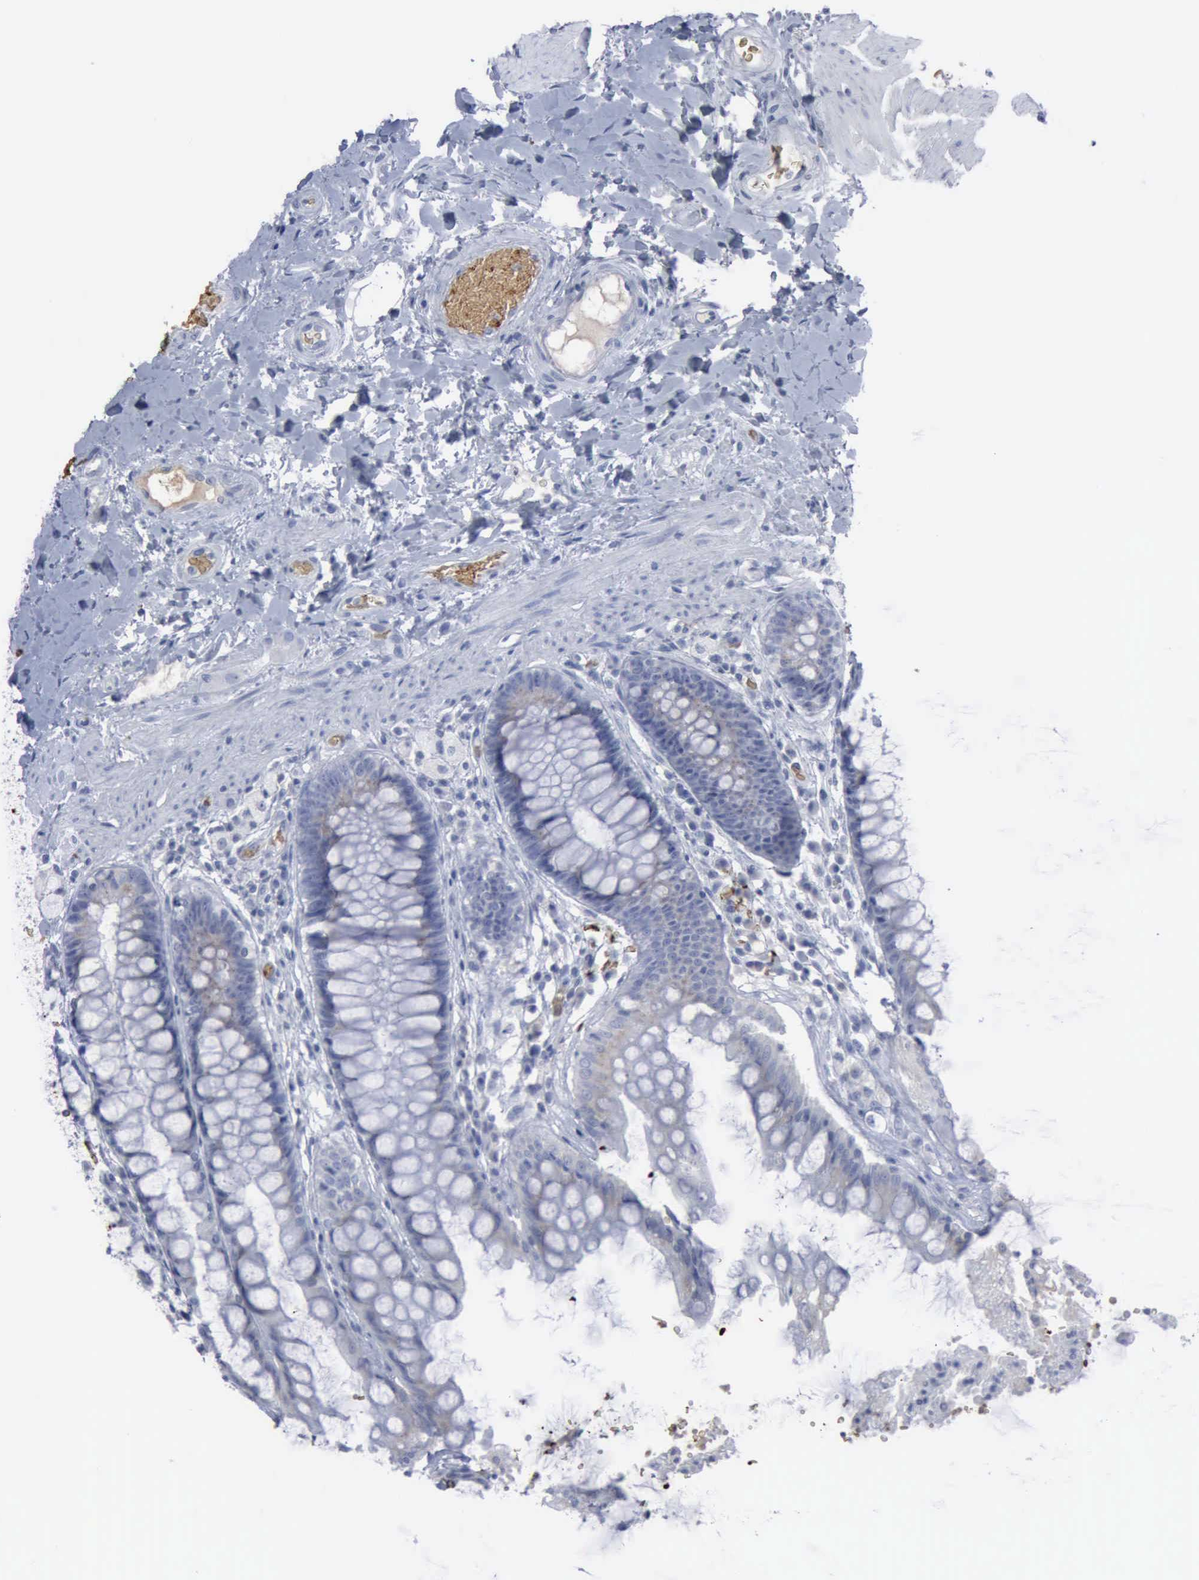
{"staining": {"intensity": "weak", "quantity": "<25%", "location": "cytoplasmic/membranous"}, "tissue": "rectum", "cell_type": "Glandular cells", "image_type": "normal", "snomed": [{"axis": "morphology", "description": "Normal tissue, NOS"}, {"axis": "topography", "description": "Rectum"}], "caption": "This is an immunohistochemistry micrograph of normal human rectum. There is no positivity in glandular cells.", "gene": "TGFB1", "patient": {"sex": "female", "age": 46}}